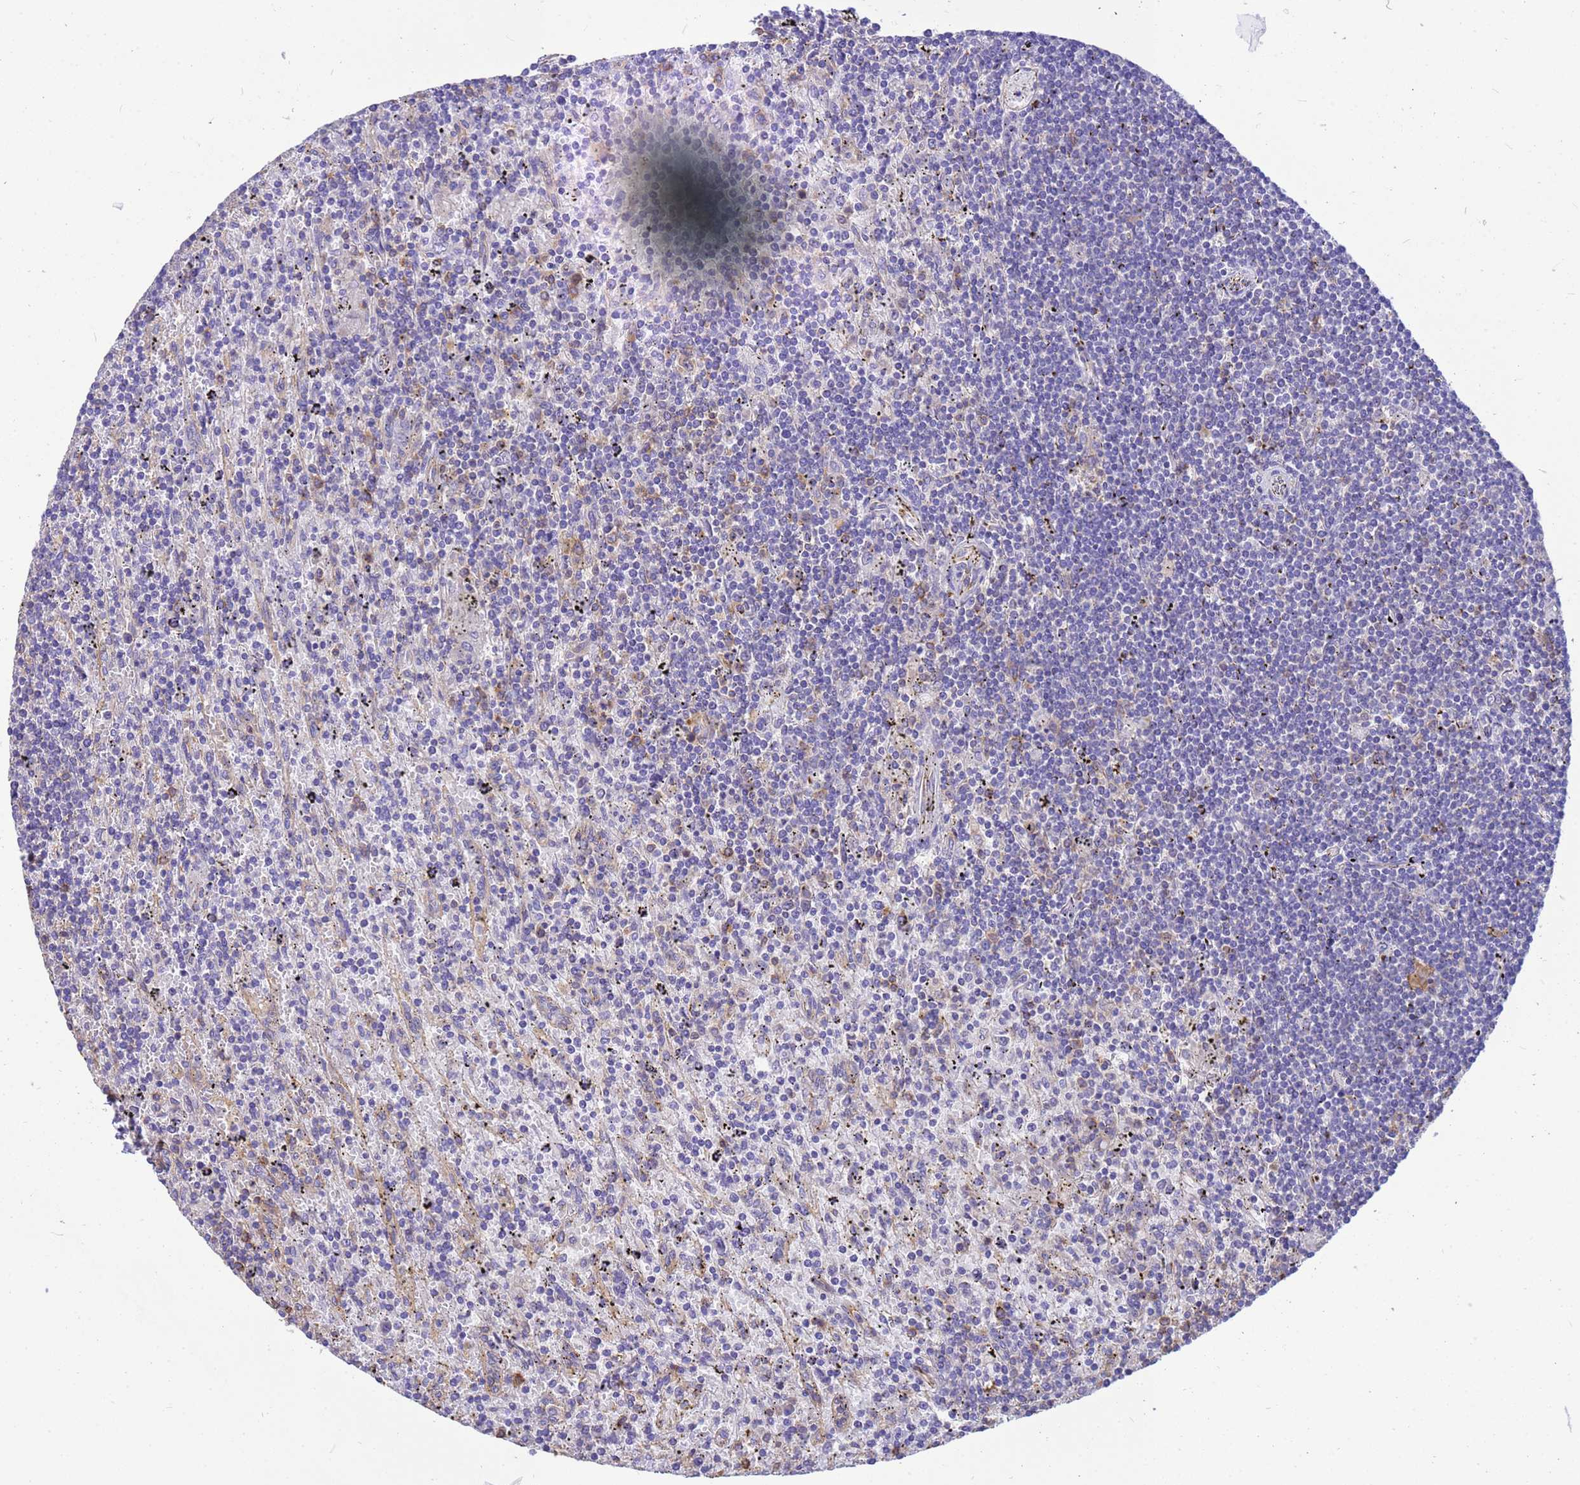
{"staining": {"intensity": "negative", "quantity": "none", "location": "none"}, "tissue": "lymphoma", "cell_type": "Tumor cells", "image_type": "cancer", "snomed": [{"axis": "morphology", "description": "Malignant lymphoma, non-Hodgkin's type, Low grade"}, {"axis": "topography", "description": "Spleen"}], "caption": "A high-resolution image shows immunohistochemistry (IHC) staining of malignant lymphoma, non-Hodgkin's type (low-grade), which displays no significant staining in tumor cells. Brightfield microscopy of IHC stained with DAB (3,3'-diaminobenzidine) (brown) and hematoxylin (blue), captured at high magnification.", "gene": "TUBB1", "patient": {"sex": "male", "age": 76}}